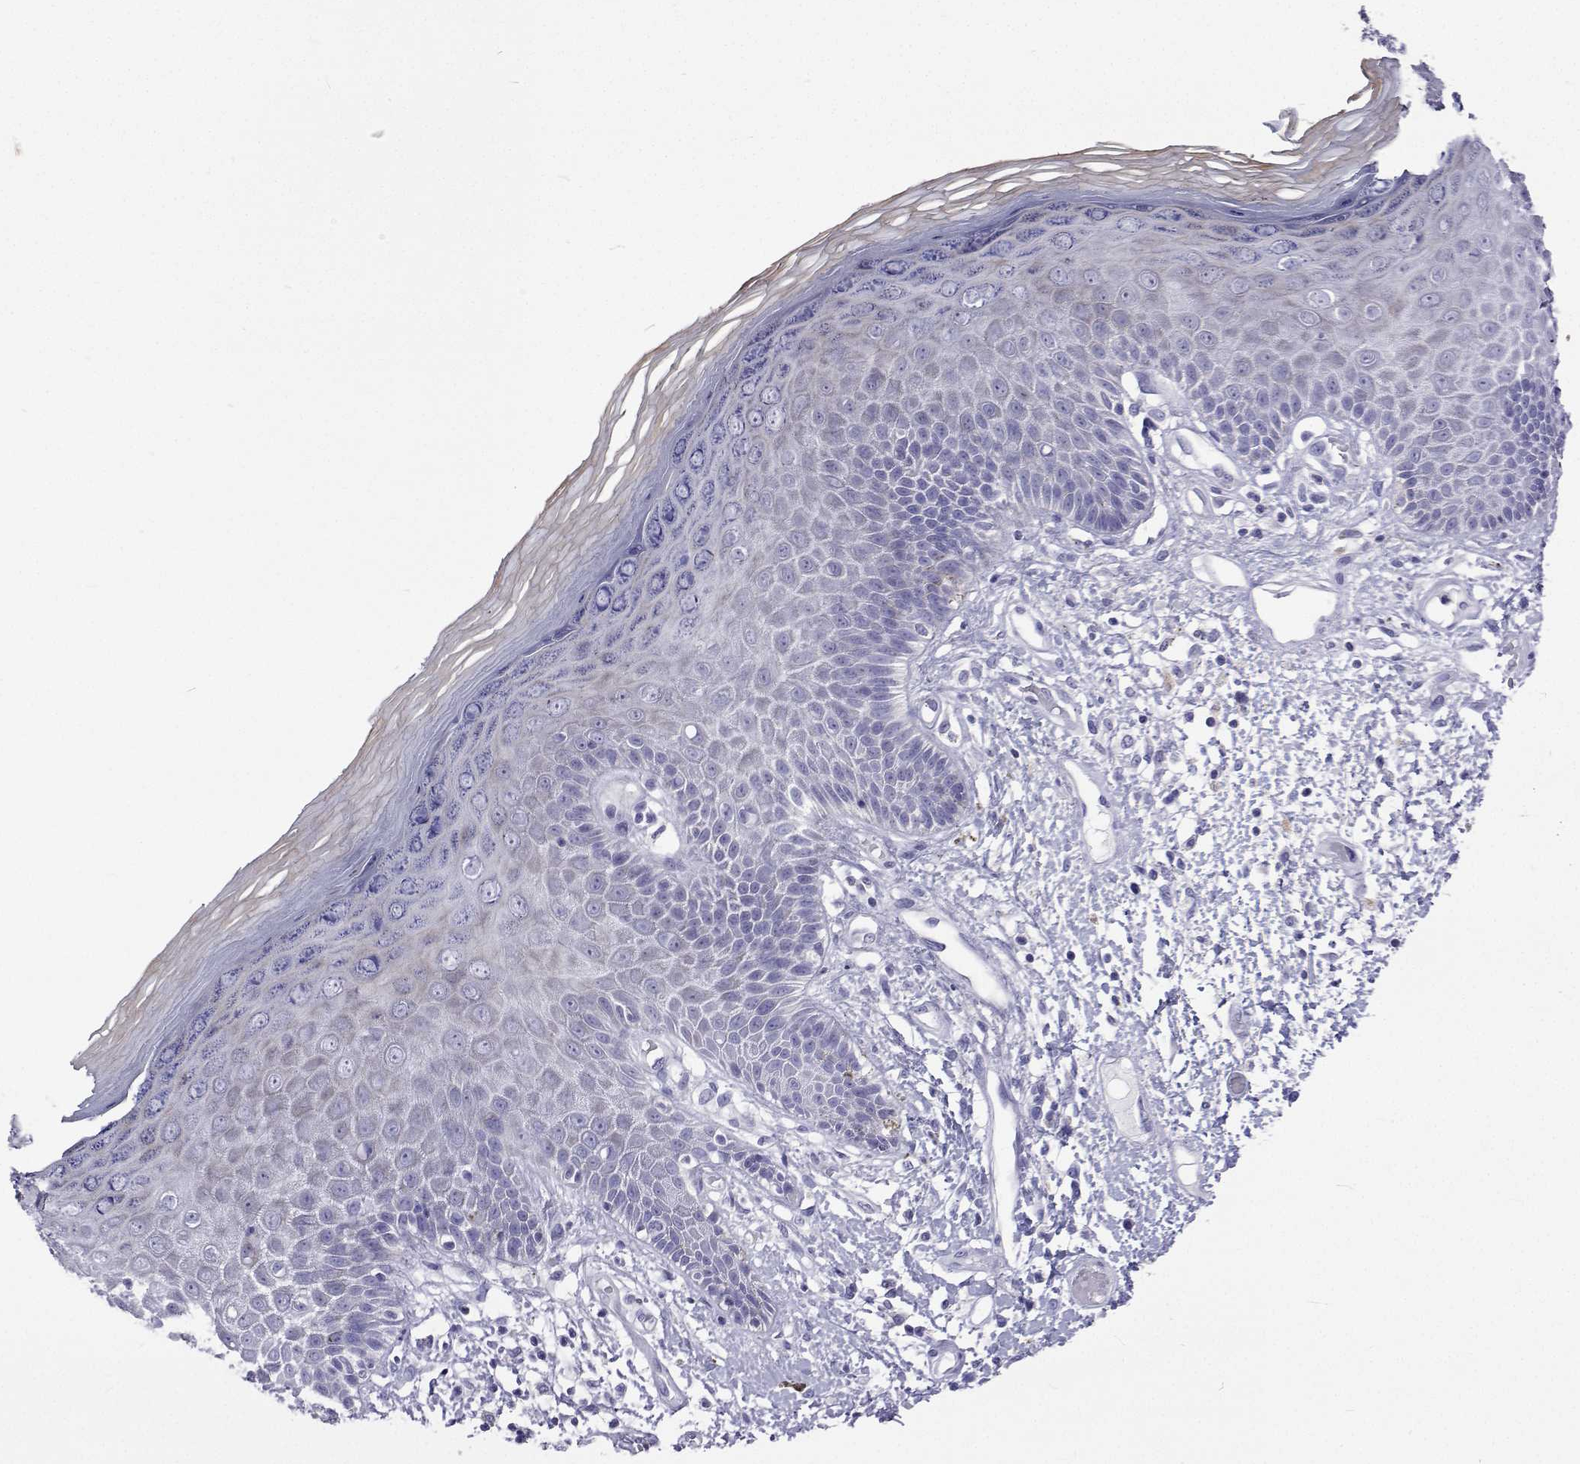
{"staining": {"intensity": "negative", "quantity": "none", "location": "none"}, "tissue": "skin", "cell_type": "Epidermal cells", "image_type": "normal", "snomed": [{"axis": "morphology", "description": "Normal tissue, NOS"}, {"axis": "topography", "description": "Anal"}, {"axis": "topography", "description": "Peripheral nerve tissue"}], "caption": "A histopathology image of human skin is negative for staining in epidermal cells. The staining was performed using DAB (3,3'-diaminobenzidine) to visualize the protein expression in brown, while the nuclei were stained in blue with hematoxylin (Magnification: 20x).", "gene": "UMODL1", "patient": {"sex": "male", "age": 78}}